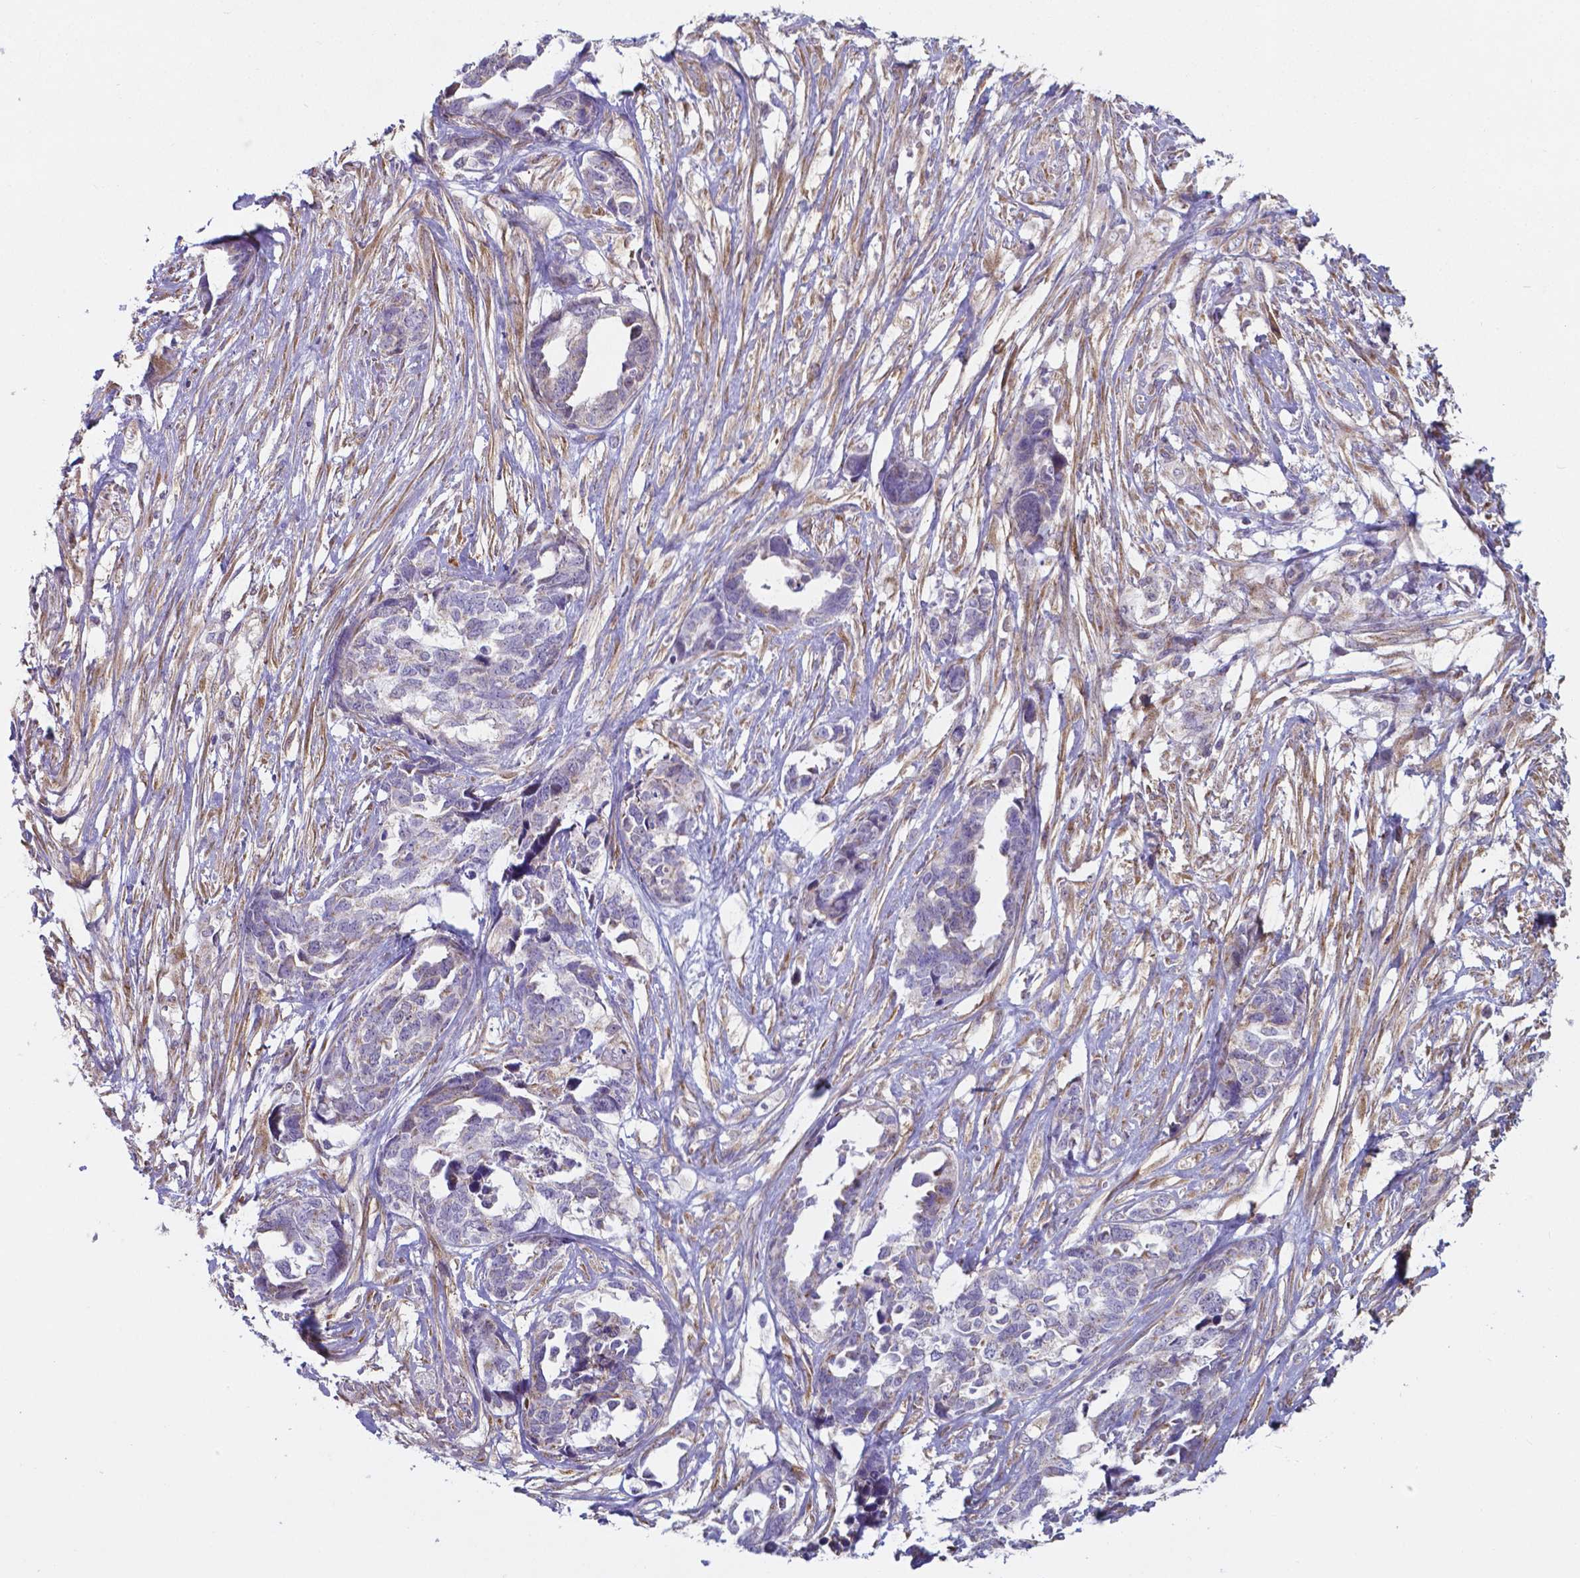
{"staining": {"intensity": "negative", "quantity": "none", "location": "none"}, "tissue": "ovarian cancer", "cell_type": "Tumor cells", "image_type": "cancer", "snomed": [{"axis": "morphology", "description": "Cystadenocarcinoma, serous, NOS"}, {"axis": "topography", "description": "Ovary"}], "caption": "This is an IHC image of human ovarian serous cystadenocarcinoma. There is no expression in tumor cells.", "gene": "FAM114A1", "patient": {"sex": "female", "age": 69}}